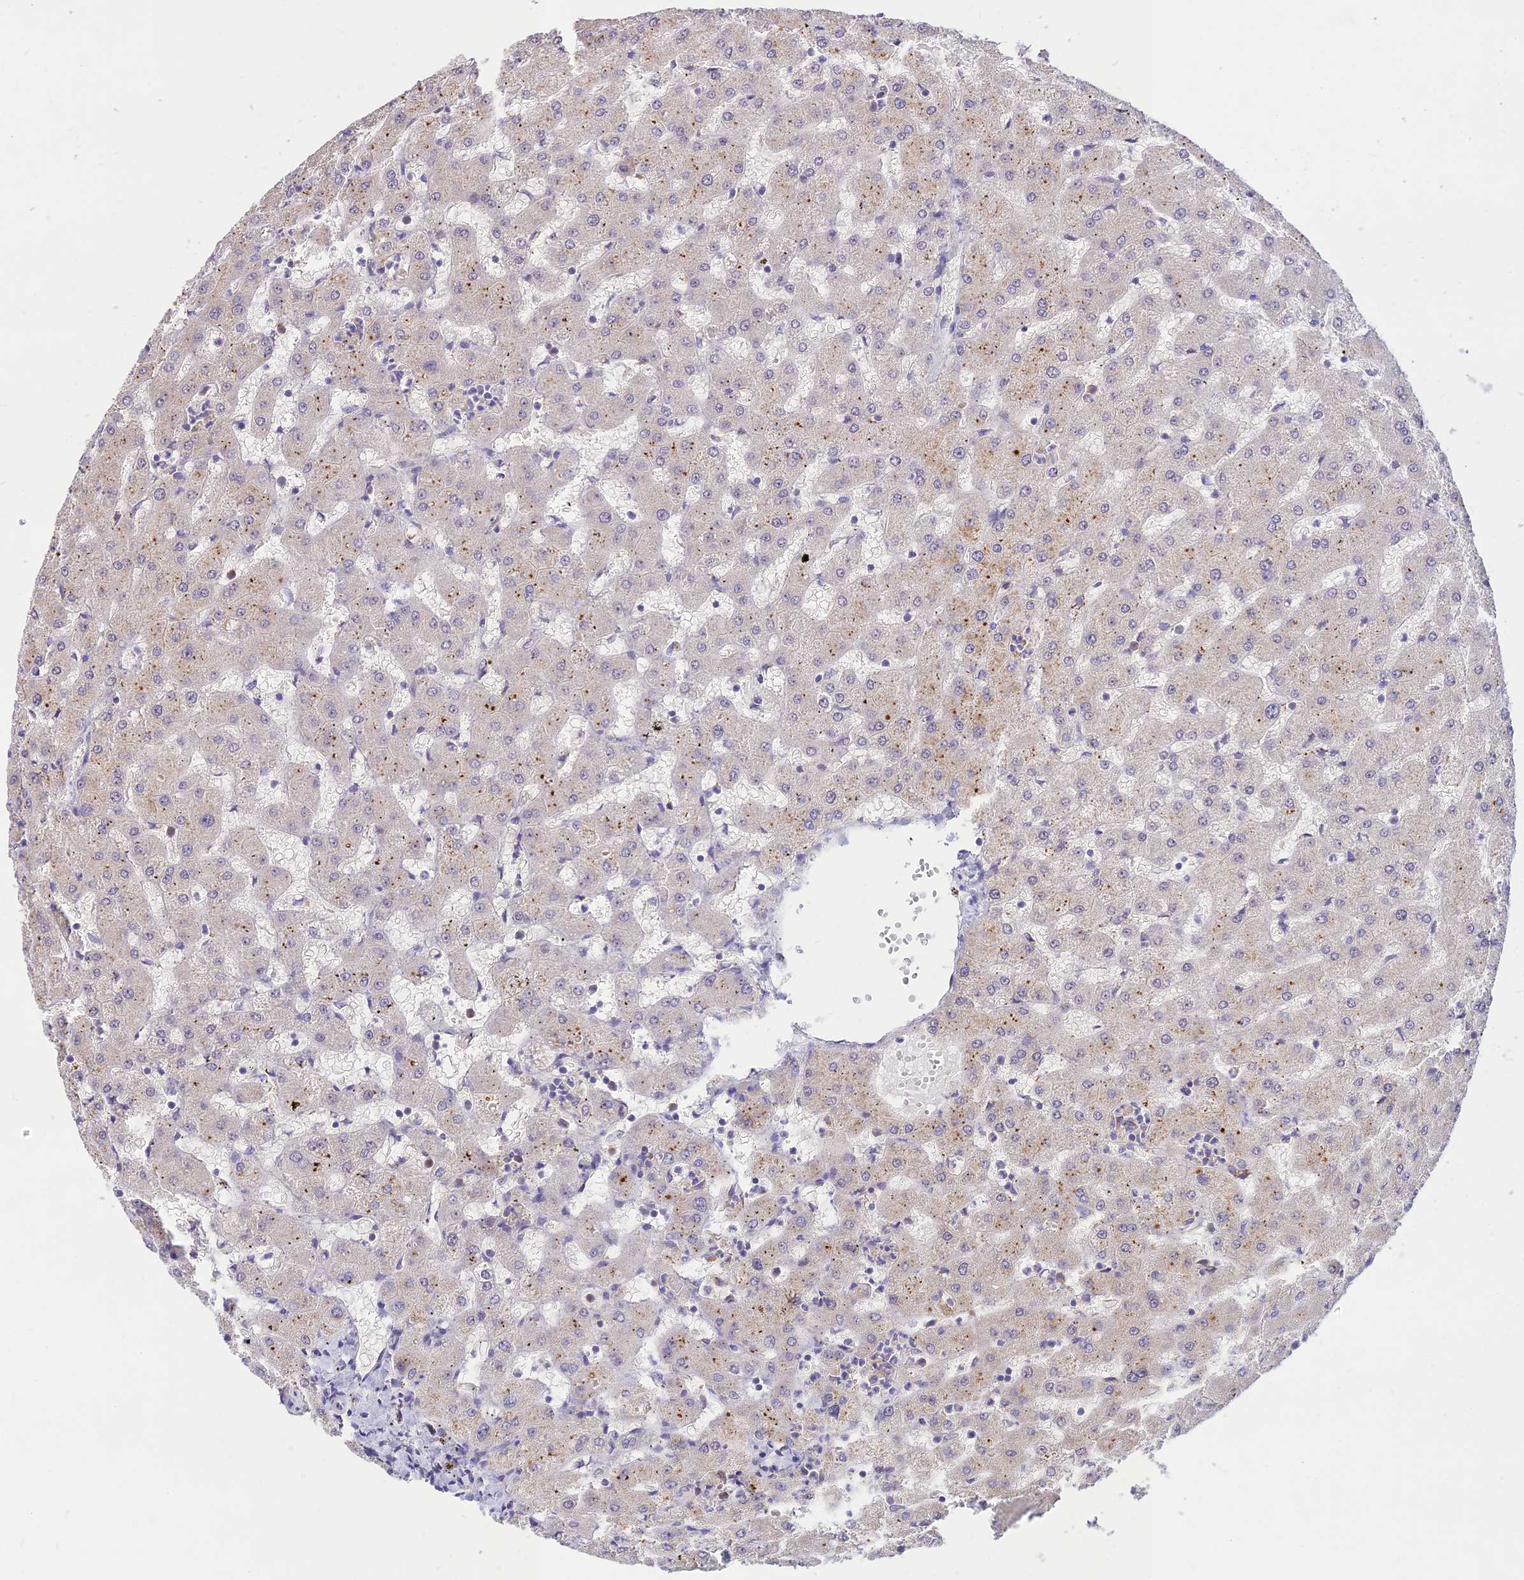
{"staining": {"intensity": "negative", "quantity": "none", "location": "none"}, "tissue": "liver", "cell_type": "Cholangiocytes", "image_type": "normal", "snomed": [{"axis": "morphology", "description": "Normal tissue, NOS"}, {"axis": "topography", "description": "Liver"}], "caption": "This micrograph is of normal liver stained with immunohistochemistry to label a protein in brown with the nuclei are counter-stained blue. There is no staining in cholangiocytes. Brightfield microscopy of IHC stained with DAB (3,3'-diaminobenzidine) (brown) and hematoxylin (blue), captured at high magnification.", "gene": "ST8SIA5", "patient": {"sex": "female", "age": 63}}